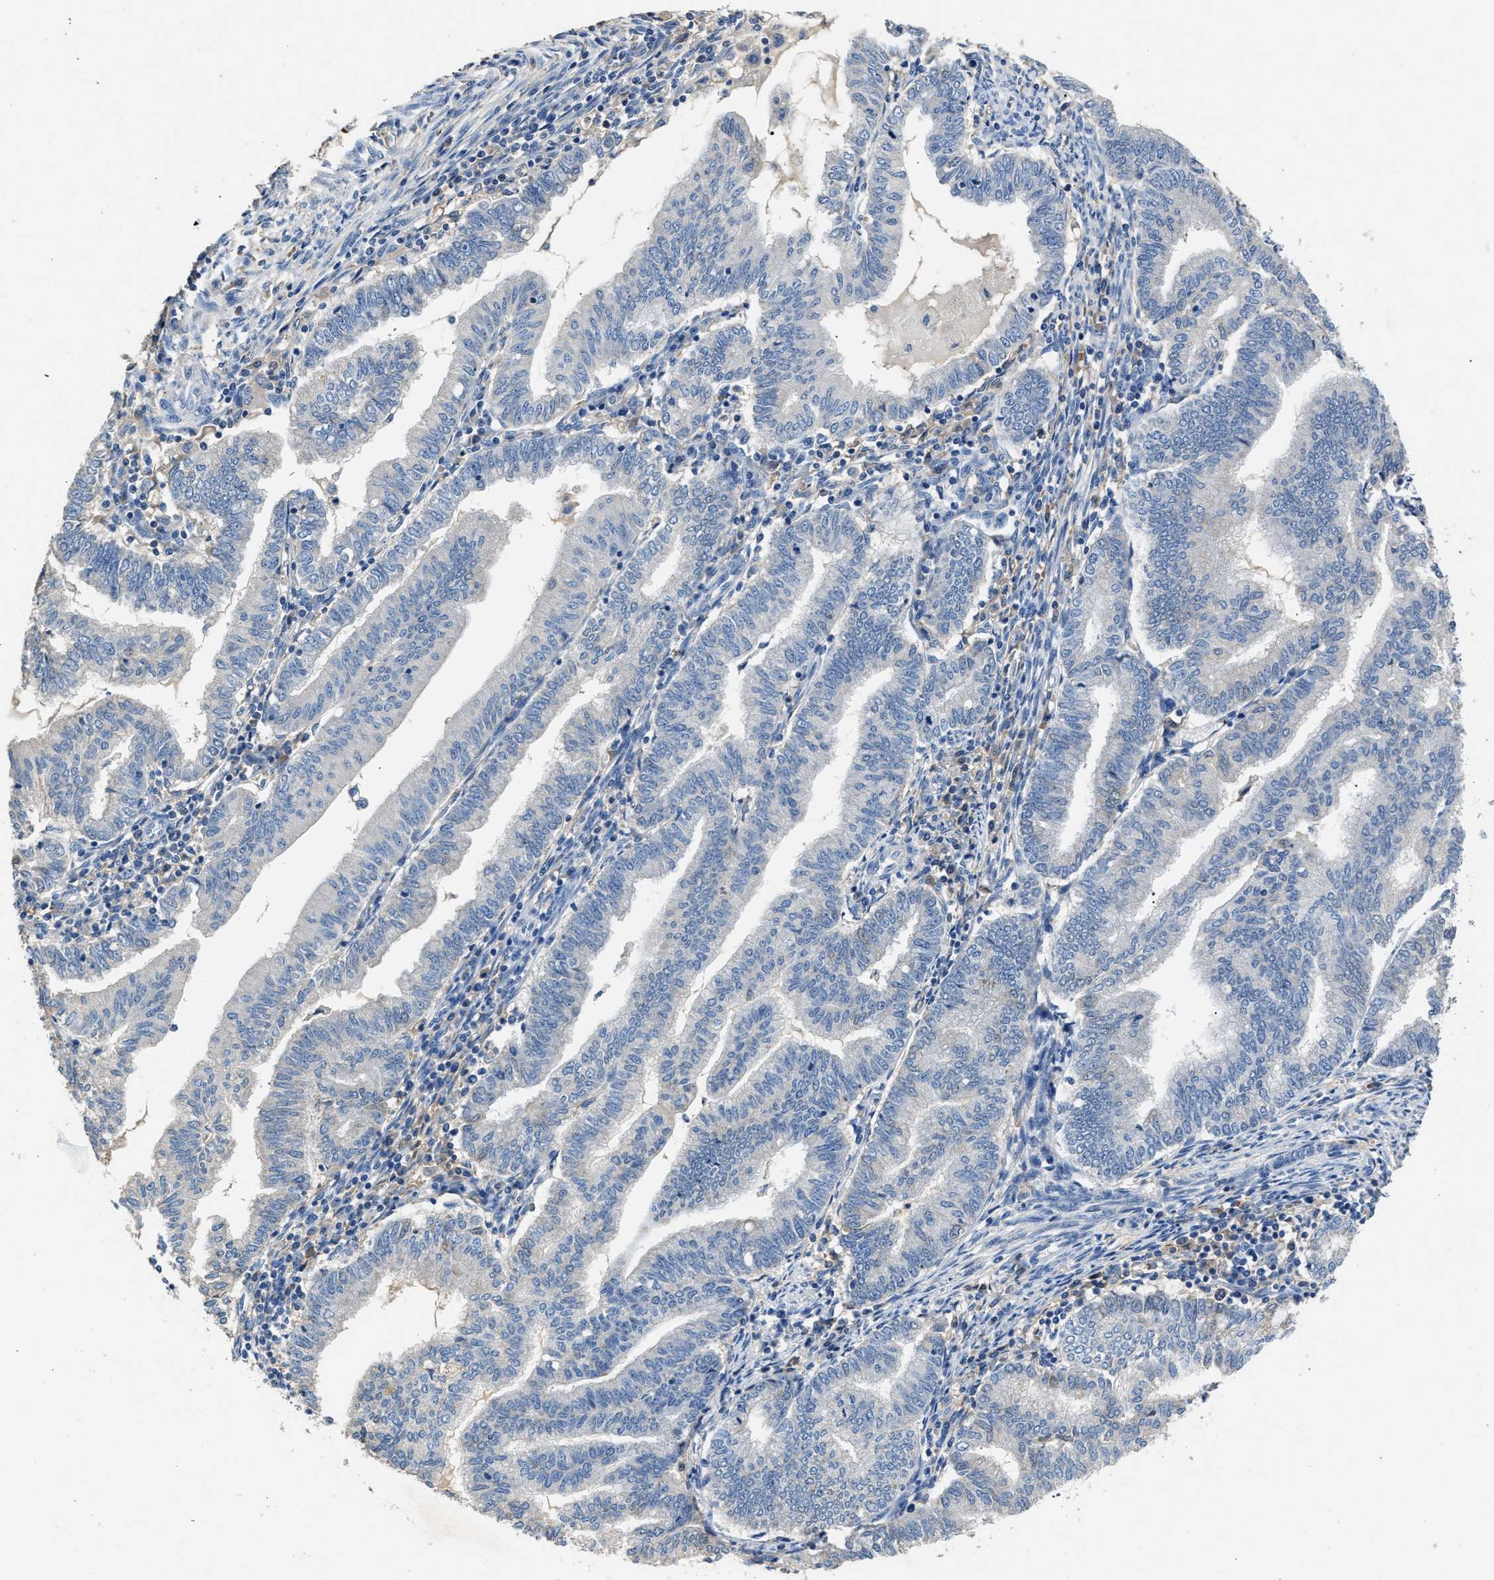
{"staining": {"intensity": "negative", "quantity": "none", "location": "none"}, "tissue": "endometrial cancer", "cell_type": "Tumor cells", "image_type": "cancer", "snomed": [{"axis": "morphology", "description": "Polyp, NOS"}, {"axis": "morphology", "description": "Adenocarcinoma, NOS"}, {"axis": "morphology", "description": "Adenoma, NOS"}, {"axis": "topography", "description": "Endometrium"}], "caption": "This is an immunohistochemistry (IHC) micrograph of human endometrial cancer (polyp). There is no expression in tumor cells.", "gene": "SLCO2B1", "patient": {"sex": "female", "age": 79}}